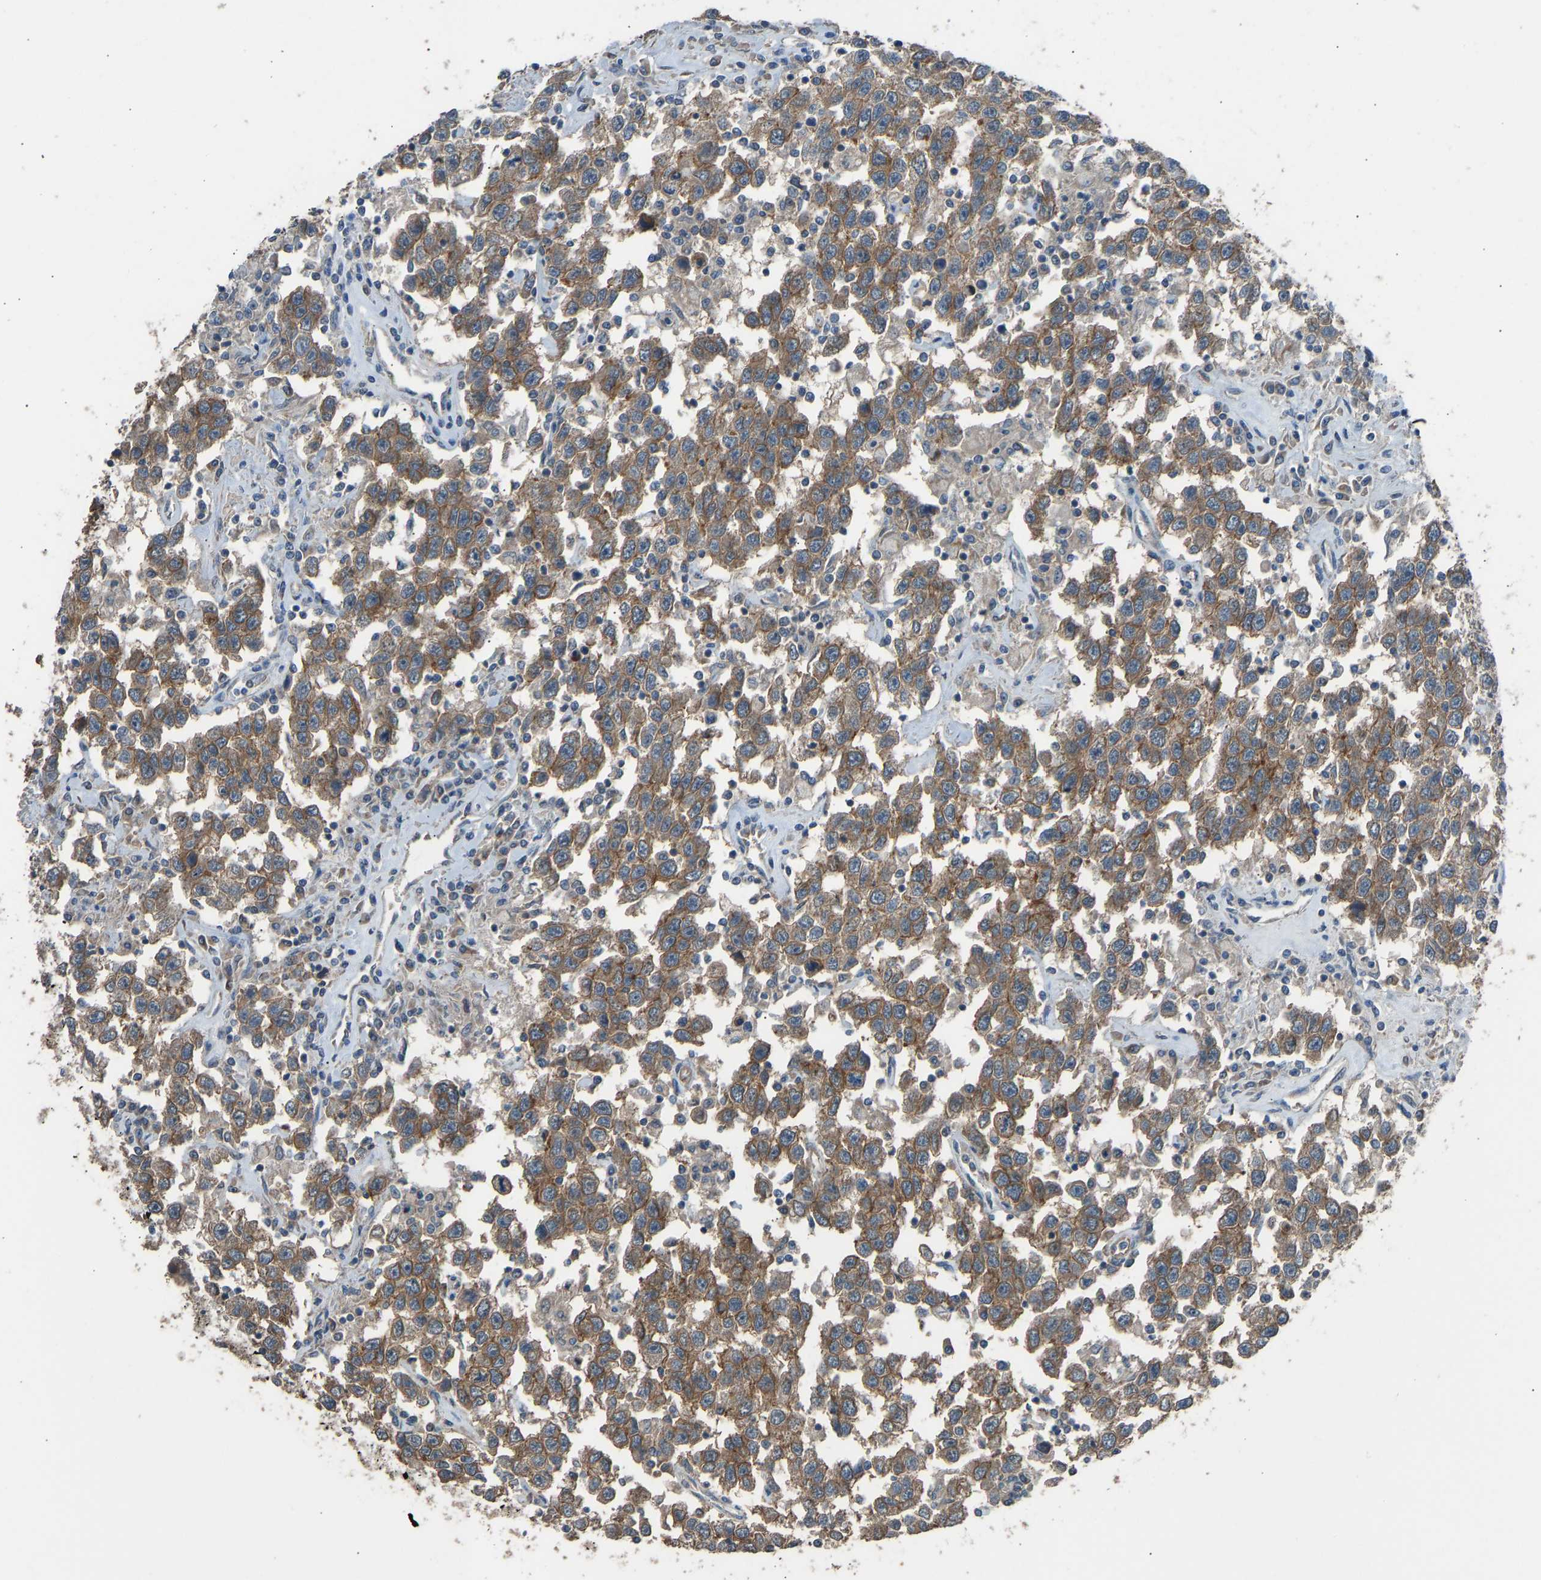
{"staining": {"intensity": "moderate", "quantity": ">75%", "location": "cytoplasmic/membranous"}, "tissue": "testis cancer", "cell_type": "Tumor cells", "image_type": "cancer", "snomed": [{"axis": "morphology", "description": "Seminoma, NOS"}, {"axis": "topography", "description": "Testis"}], "caption": "Immunohistochemical staining of human seminoma (testis) reveals medium levels of moderate cytoplasmic/membranous positivity in approximately >75% of tumor cells.", "gene": "SLC43A1", "patient": {"sex": "male", "age": 41}}